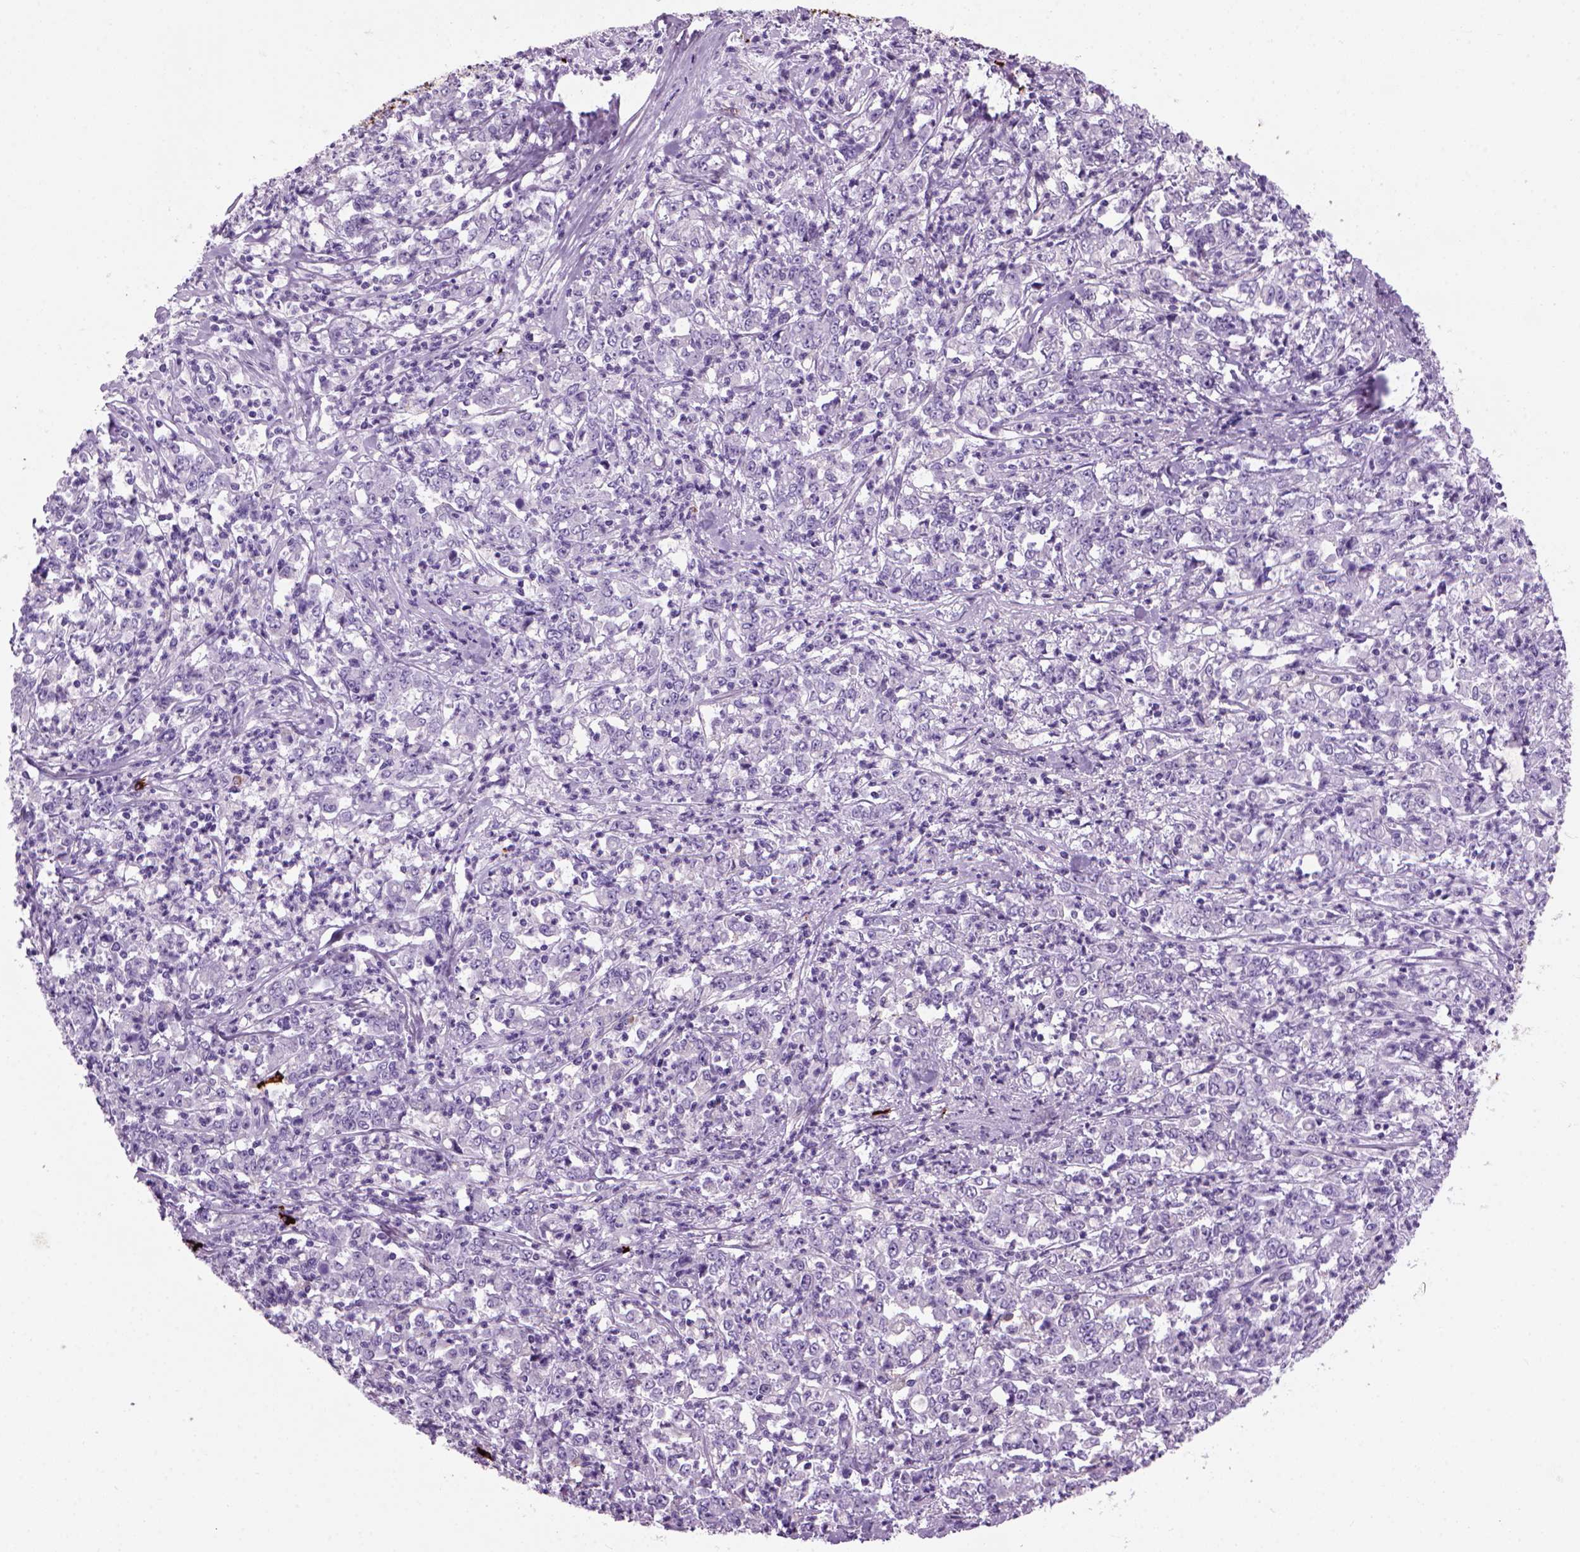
{"staining": {"intensity": "negative", "quantity": "none", "location": "none"}, "tissue": "stomach cancer", "cell_type": "Tumor cells", "image_type": "cancer", "snomed": [{"axis": "morphology", "description": "Adenocarcinoma, NOS"}, {"axis": "topography", "description": "Stomach, lower"}], "caption": "Tumor cells show no significant expression in stomach adenocarcinoma.", "gene": "MZB1", "patient": {"sex": "female", "age": 71}}